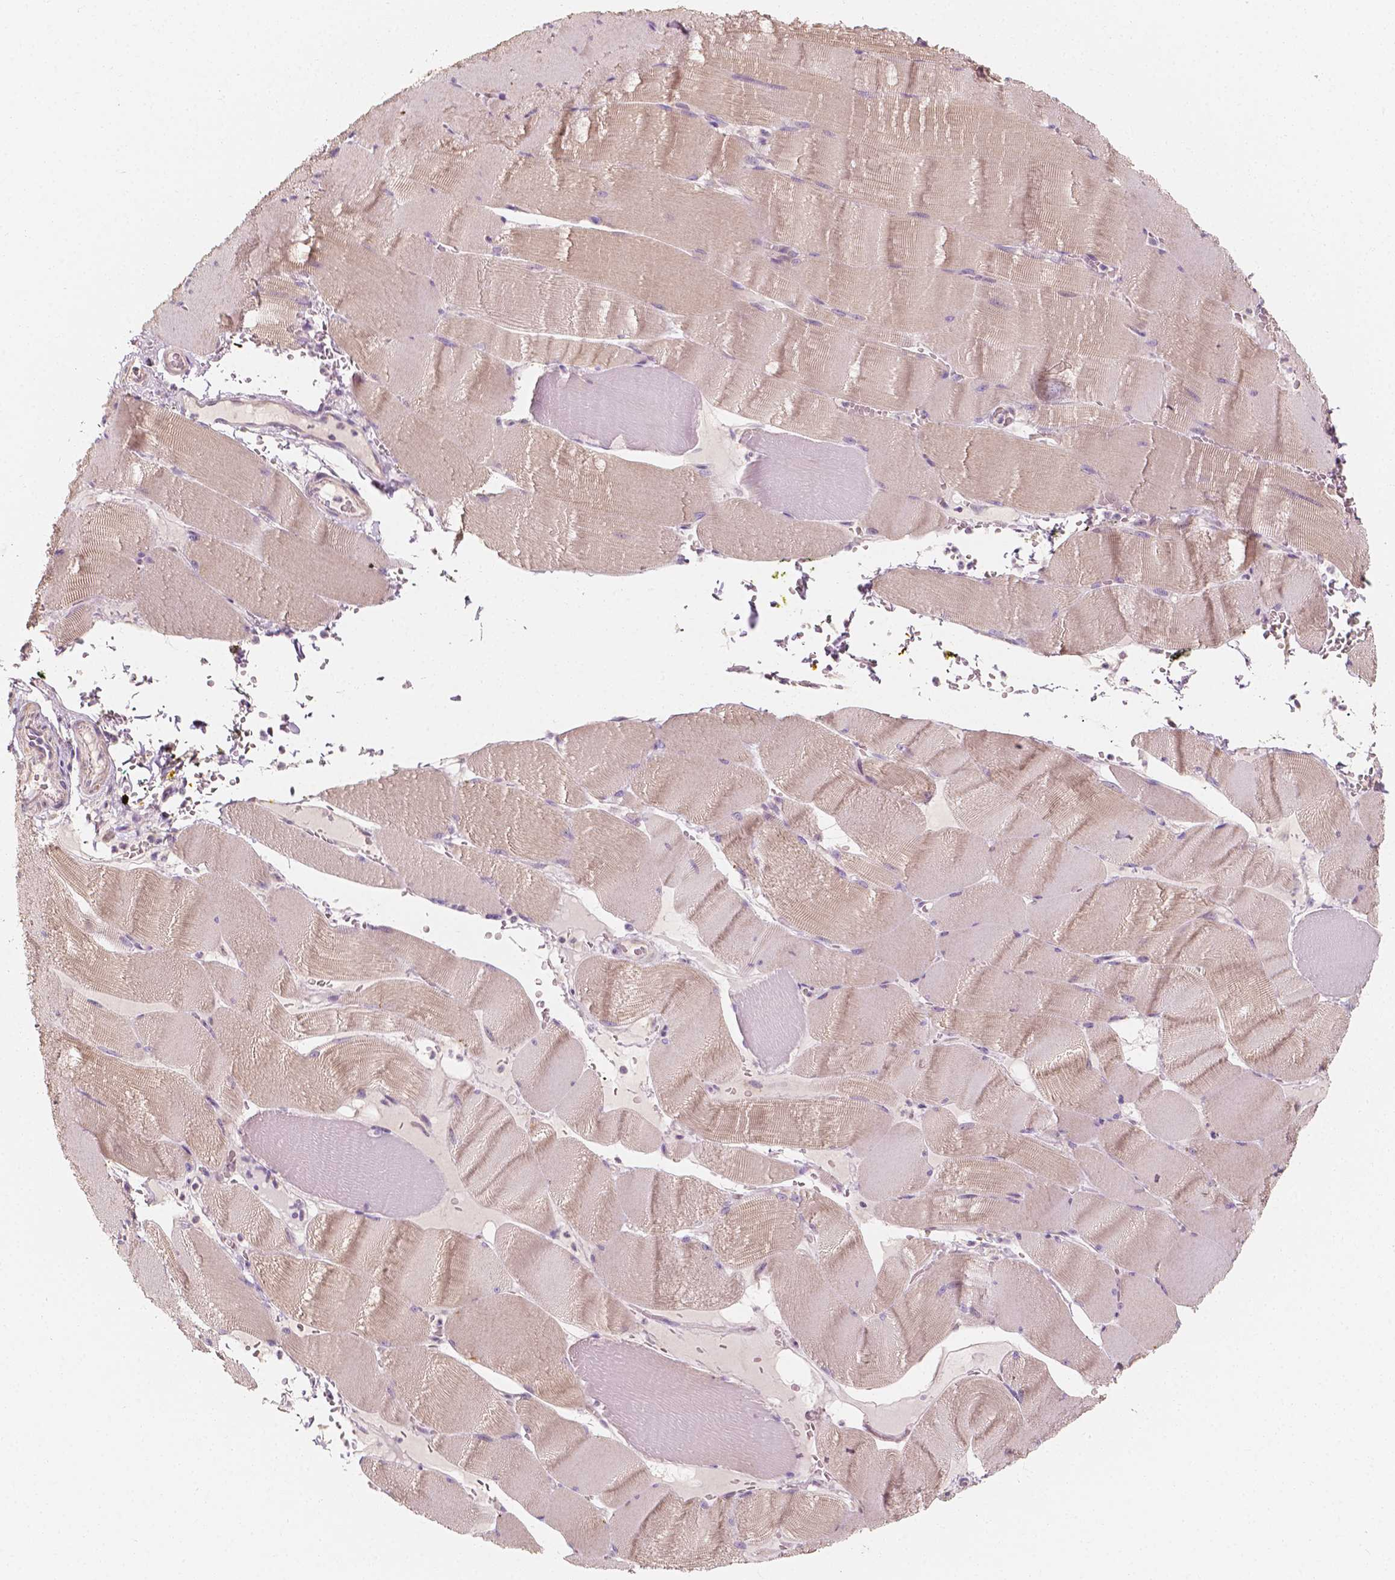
{"staining": {"intensity": "weak", "quantity": "25%-75%", "location": "cytoplasmic/membranous"}, "tissue": "skeletal muscle", "cell_type": "Myocytes", "image_type": "normal", "snomed": [{"axis": "morphology", "description": "Normal tissue, NOS"}, {"axis": "topography", "description": "Skeletal muscle"}], "caption": "Weak cytoplasmic/membranous protein staining is identified in approximately 25%-75% of myocytes in skeletal muscle. (DAB IHC with brightfield microscopy, high magnification).", "gene": "SHPK", "patient": {"sex": "male", "age": 56}}